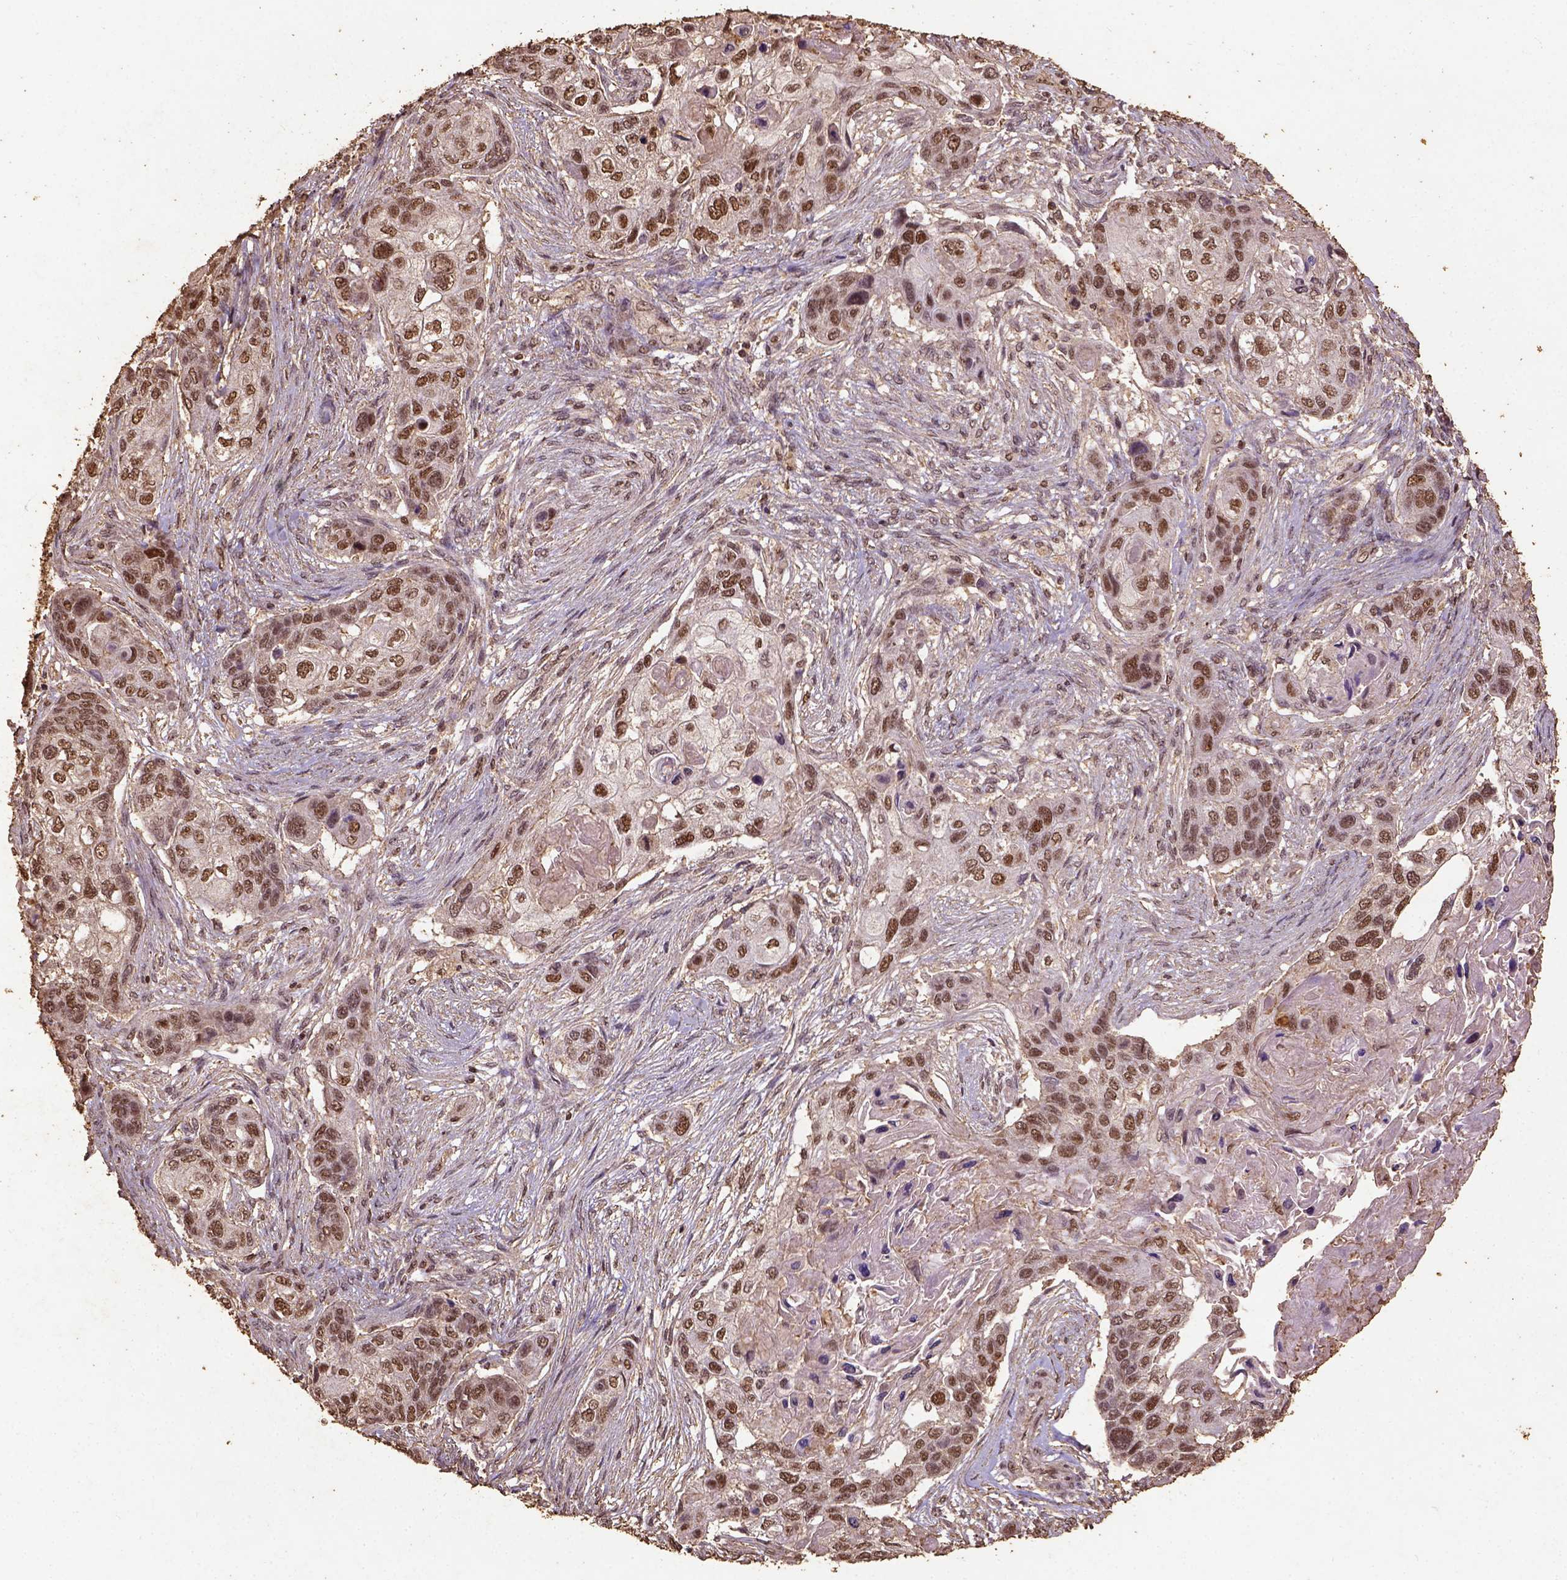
{"staining": {"intensity": "moderate", "quantity": ">75%", "location": "nuclear"}, "tissue": "lung cancer", "cell_type": "Tumor cells", "image_type": "cancer", "snomed": [{"axis": "morphology", "description": "Squamous cell carcinoma, NOS"}, {"axis": "topography", "description": "Lung"}], "caption": "An immunohistochemistry micrograph of tumor tissue is shown. Protein staining in brown highlights moderate nuclear positivity in lung cancer (squamous cell carcinoma) within tumor cells.", "gene": "NACC1", "patient": {"sex": "male", "age": 69}}